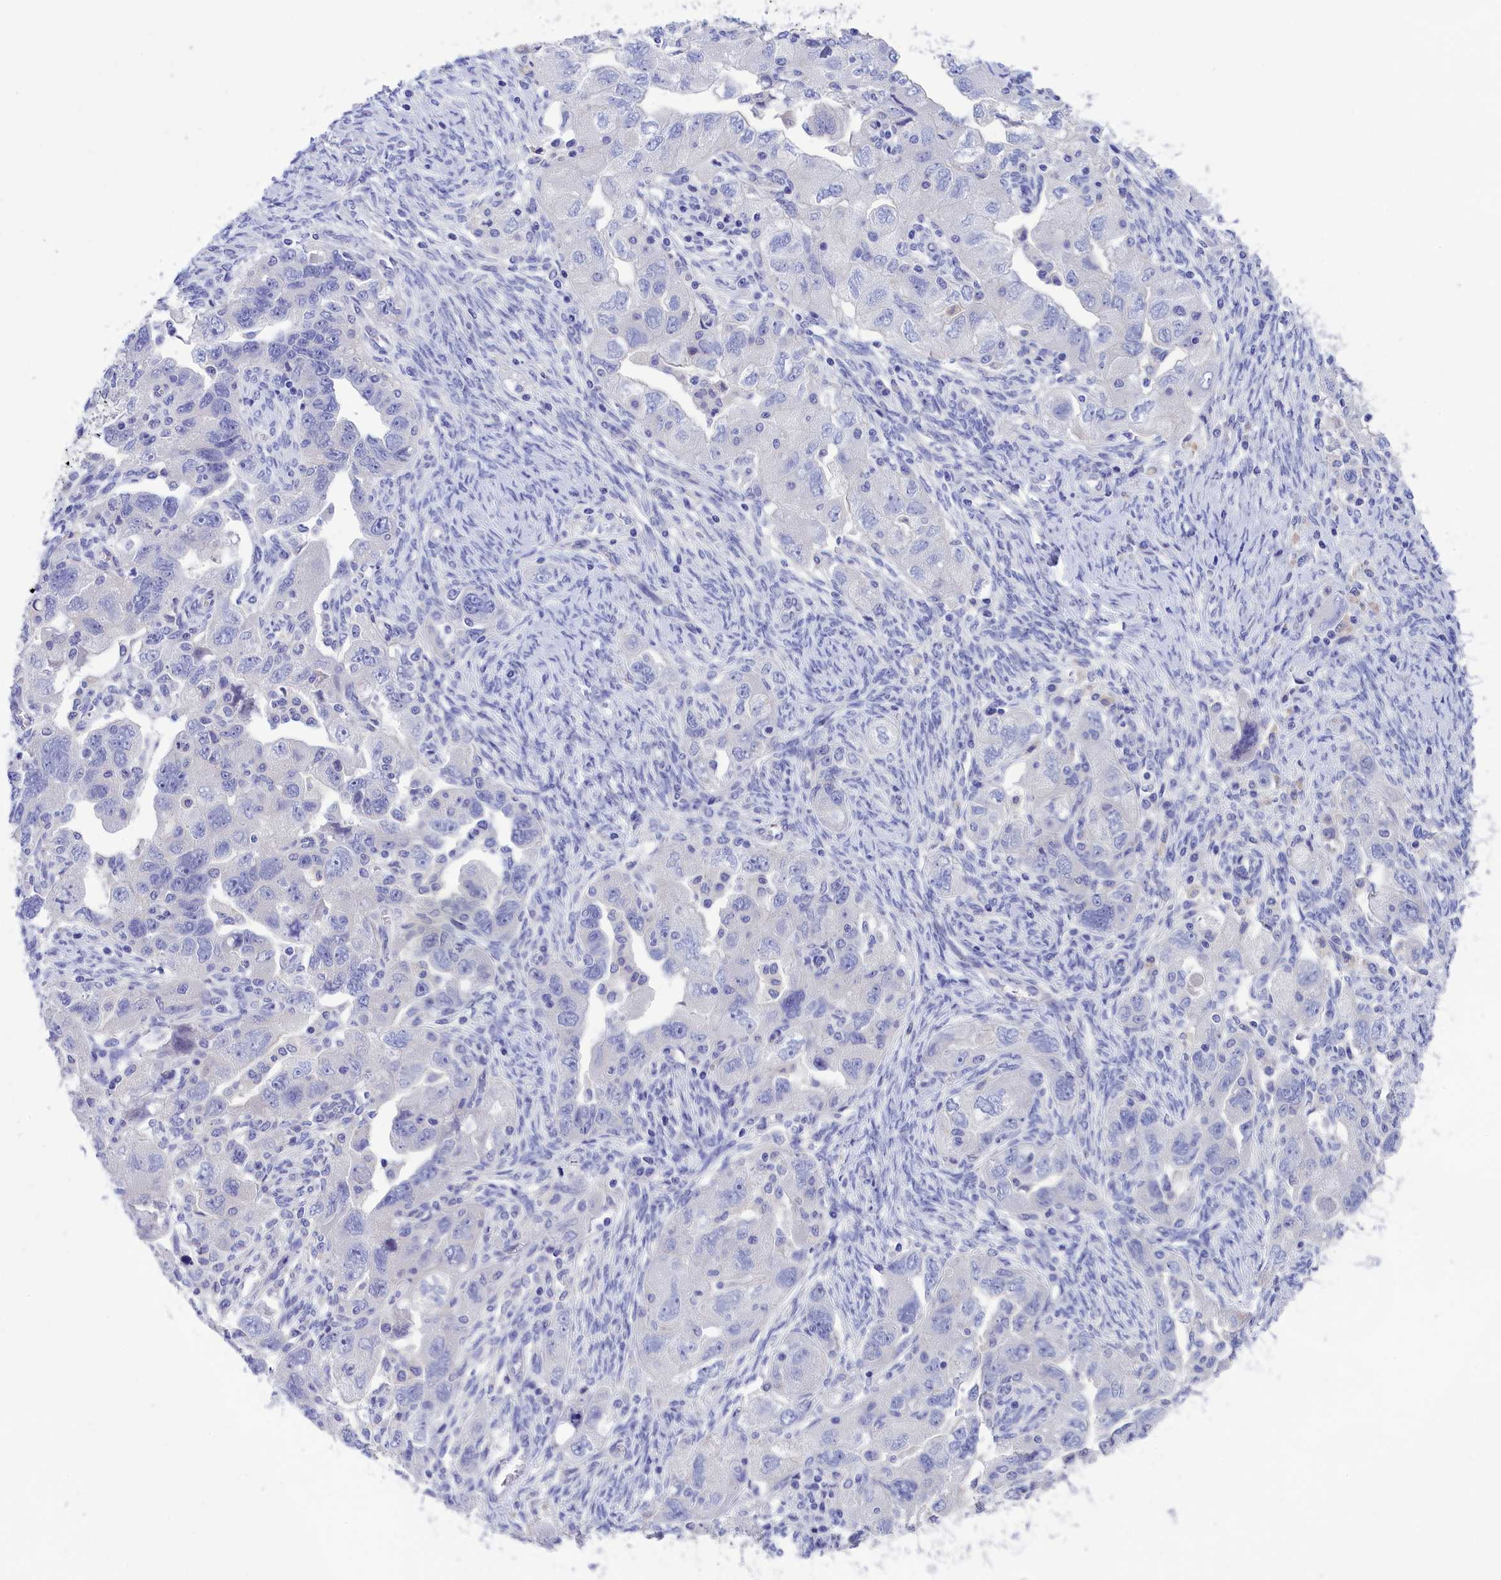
{"staining": {"intensity": "negative", "quantity": "none", "location": "none"}, "tissue": "ovarian cancer", "cell_type": "Tumor cells", "image_type": "cancer", "snomed": [{"axis": "morphology", "description": "Carcinoma, NOS"}, {"axis": "morphology", "description": "Cystadenocarcinoma, serous, NOS"}, {"axis": "topography", "description": "Ovary"}], "caption": "Tumor cells are negative for brown protein staining in ovarian cancer (serous cystadenocarcinoma).", "gene": "VPS35L", "patient": {"sex": "female", "age": 69}}